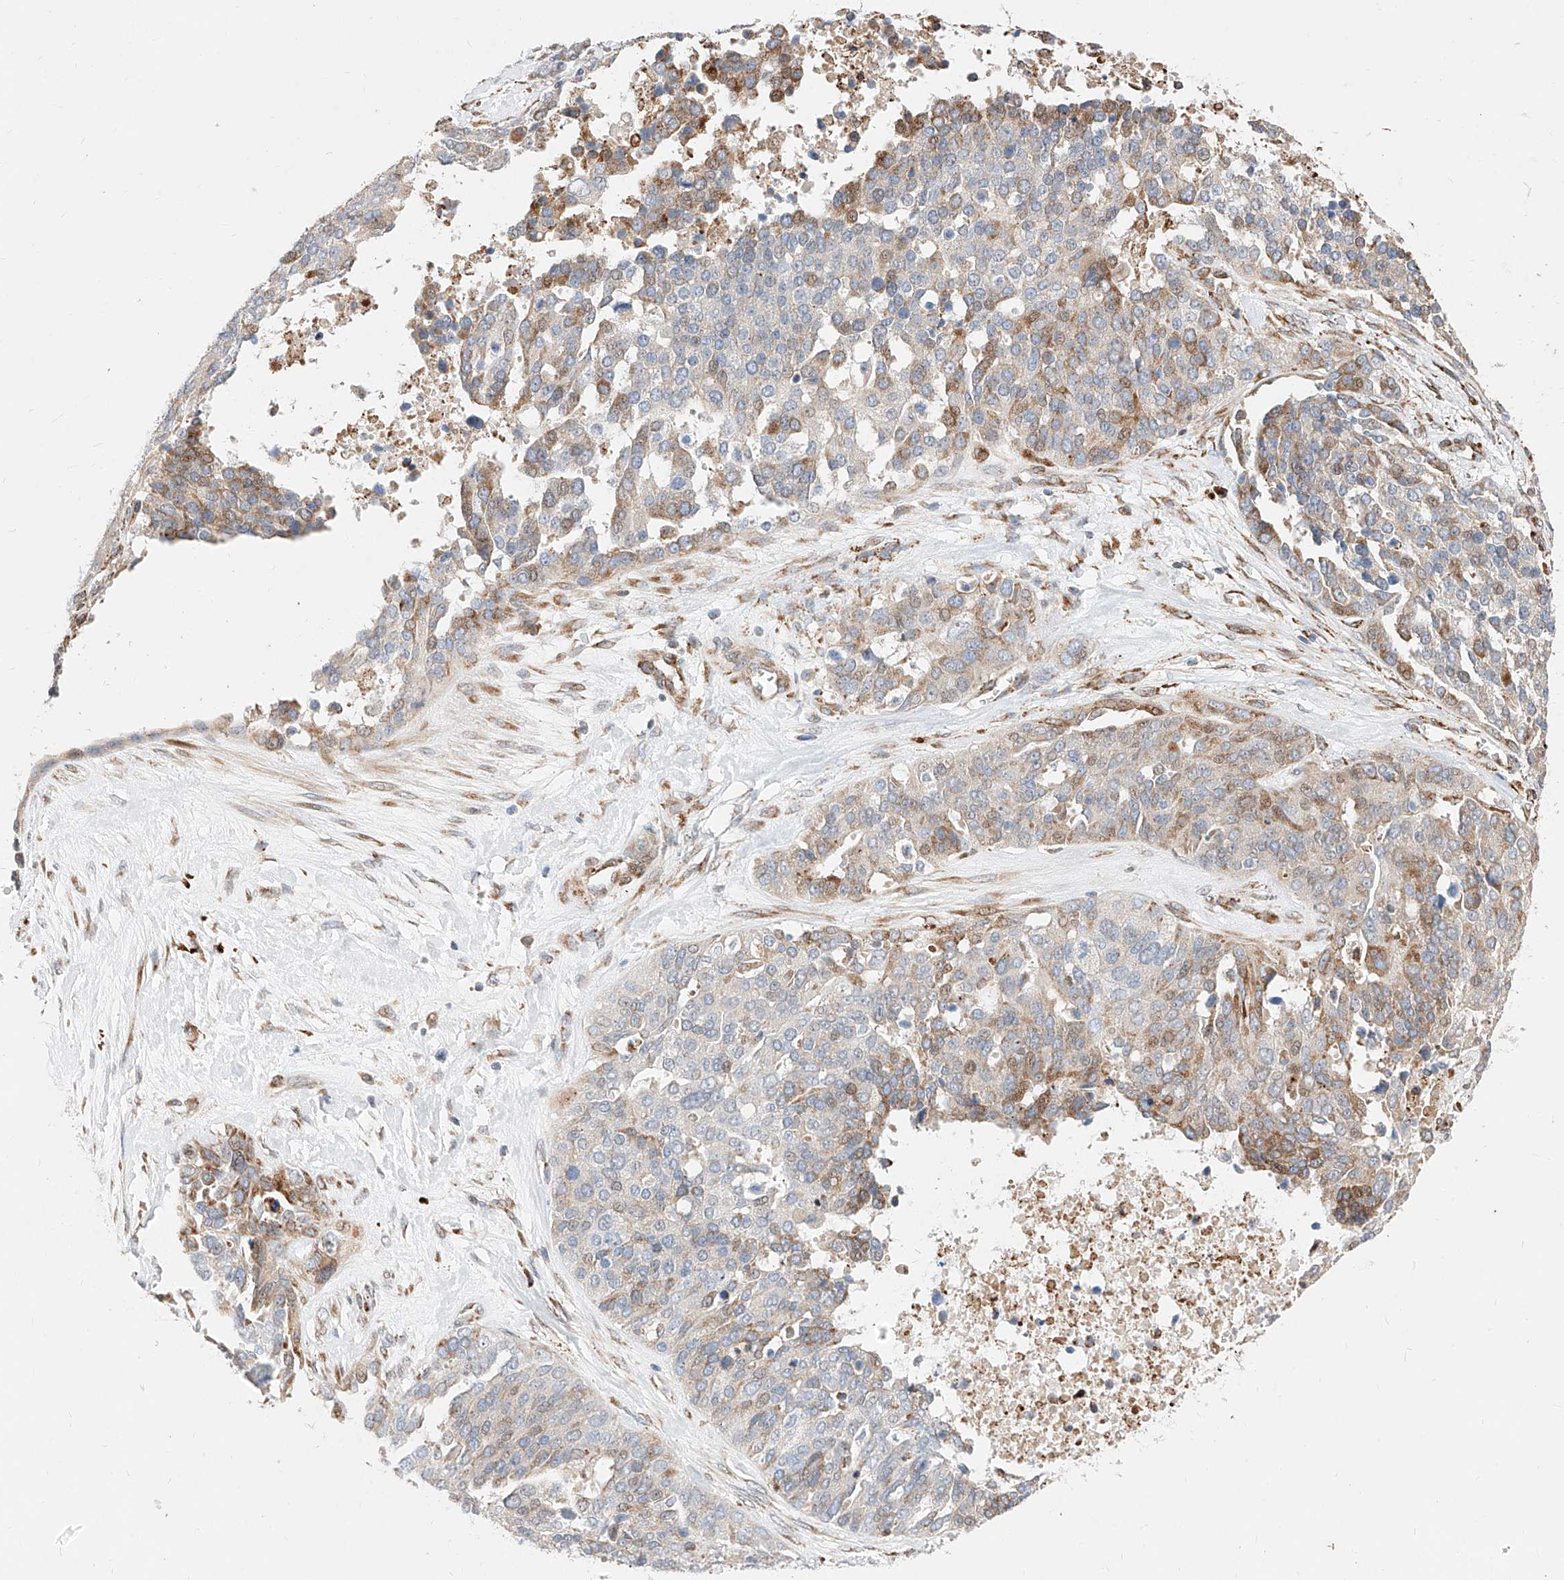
{"staining": {"intensity": "weak", "quantity": "25%-75%", "location": "cytoplasmic/membranous"}, "tissue": "ovarian cancer", "cell_type": "Tumor cells", "image_type": "cancer", "snomed": [{"axis": "morphology", "description": "Cystadenocarcinoma, serous, NOS"}, {"axis": "topography", "description": "Ovary"}], "caption": "Immunohistochemical staining of human serous cystadenocarcinoma (ovarian) reveals low levels of weak cytoplasmic/membranous positivity in about 25%-75% of tumor cells.", "gene": "ATP9B", "patient": {"sex": "female", "age": 44}}